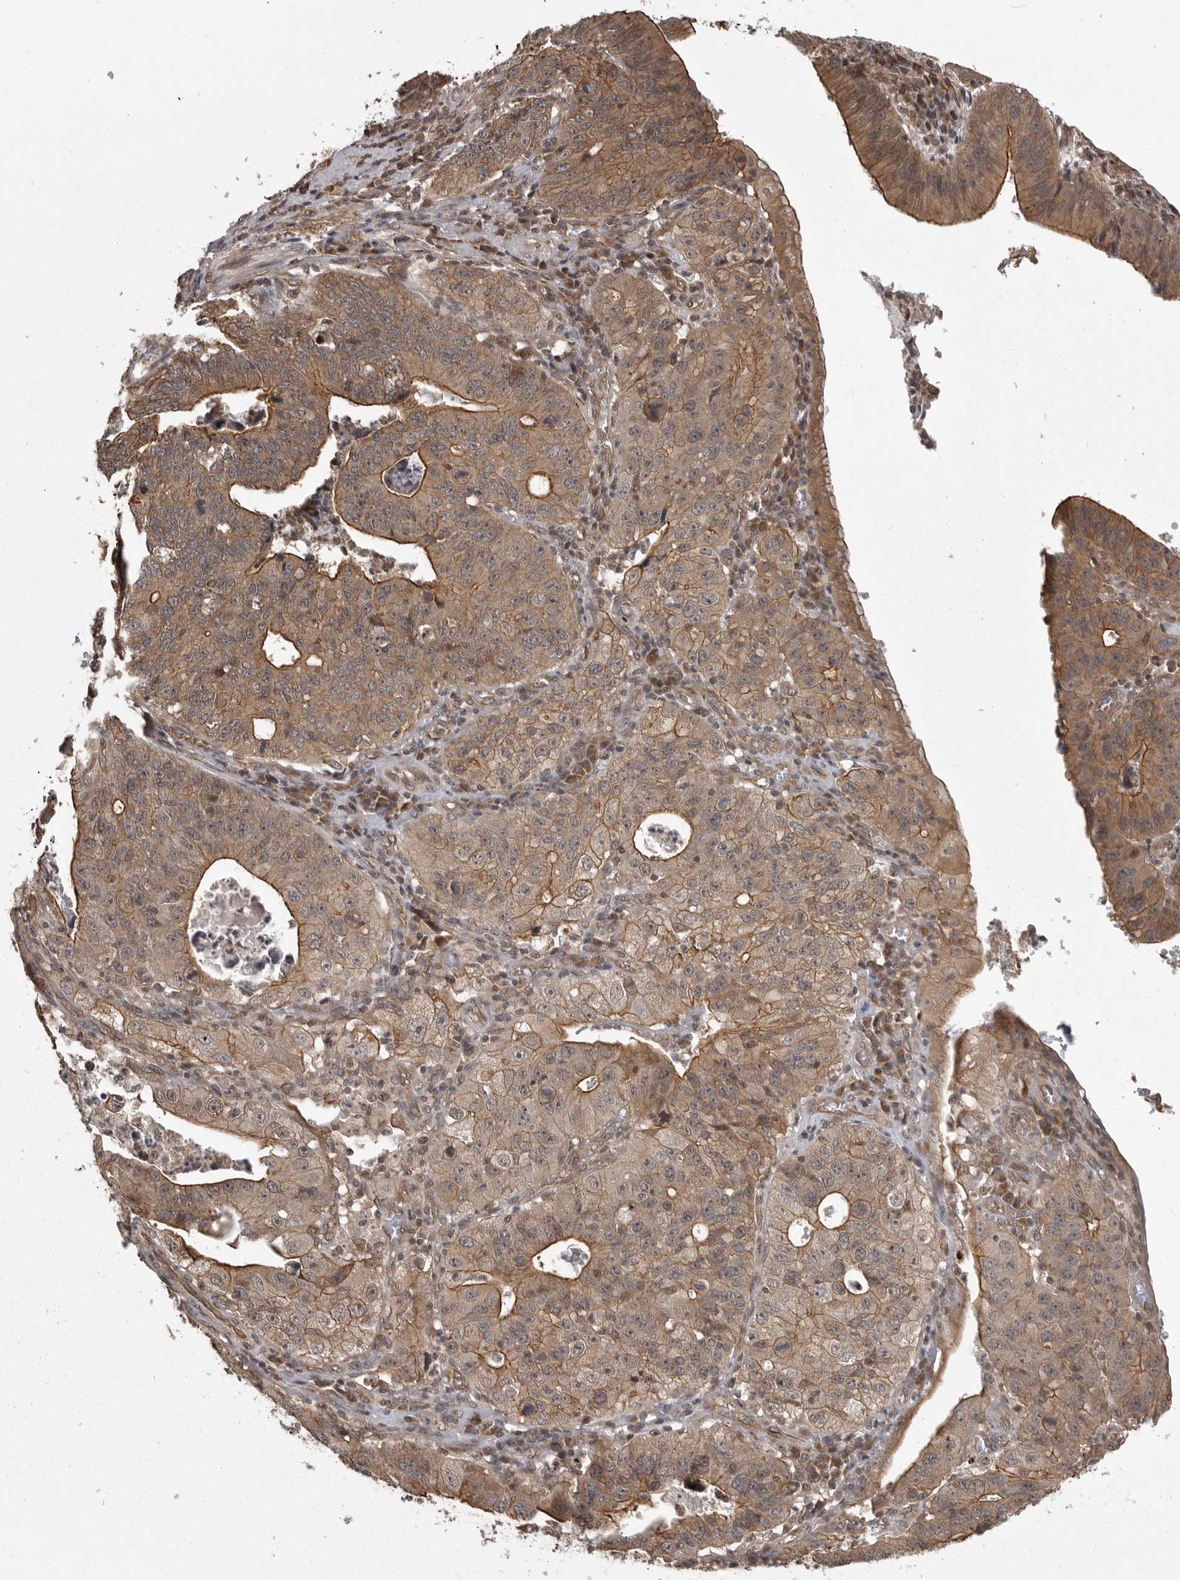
{"staining": {"intensity": "moderate", "quantity": ">75%", "location": "cytoplasmic/membranous"}, "tissue": "stomach cancer", "cell_type": "Tumor cells", "image_type": "cancer", "snomed": [{"axis": "morphology", "description": "Adenocarcinoma, NOS"}, {"axis": "topography", "description": "Stomach"}], "caption": "Stomach cancer (adenocarcinoma) stained with a protein marker shows moderate staining in tumor cells.", "gene": "DNAJC8", "patient": {"sex": "male", "age": 59}}